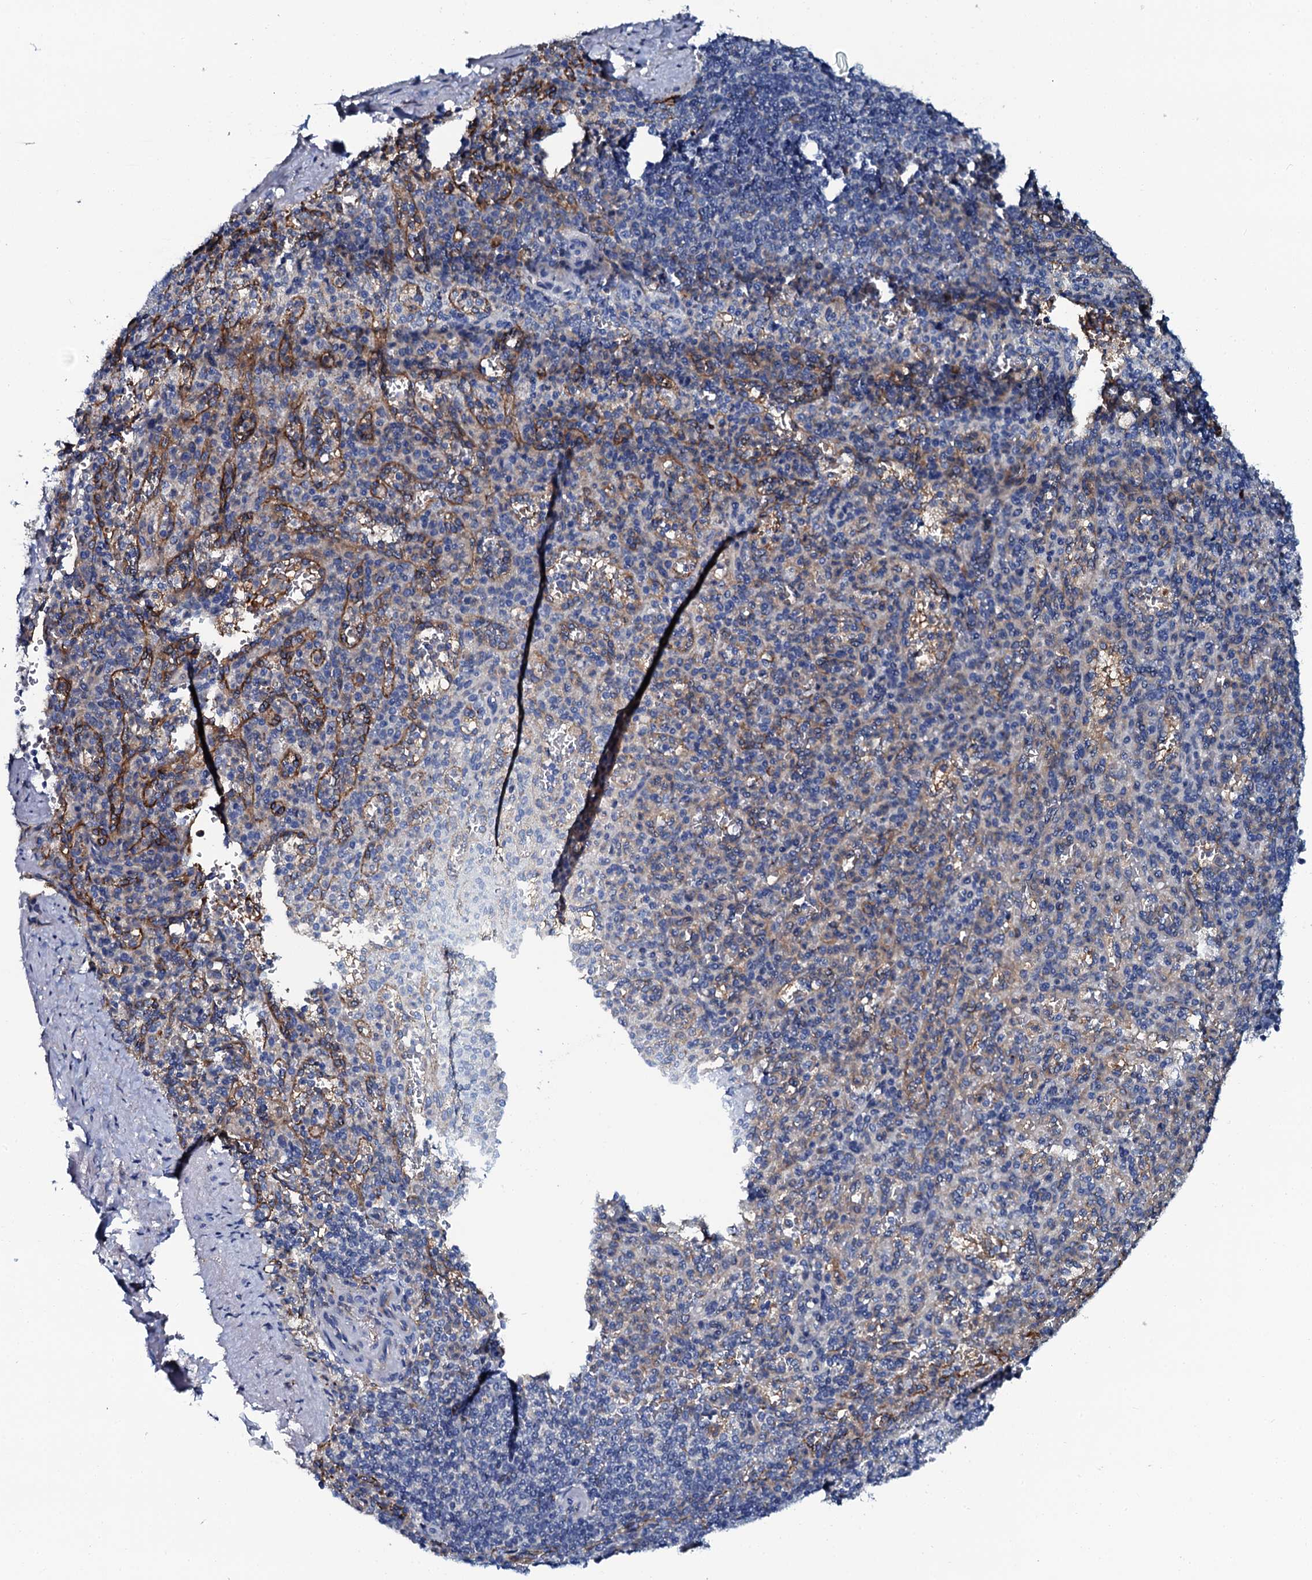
{"staining": {"intensity": "negative", "quantity": "none", "location": "none"}, "tissue": "spleen", "cell_type": "Cells in red pulp", "image_type": "normal", "snomed": [{"axis": "morphology", "description": "Normal tissue, NOS"}, {"axis": "topography", "description": "Spleen"}], "caption": "DAB immunohistochemical staining of benign human spleen reveals no significant staining in cells in red pulp. The staining is performed using DAB brown chromogen with nuclei counter-stained in using hematoxylin.", "gene": "OTOL1", "patient": {"sex": "female", "age": 74}}